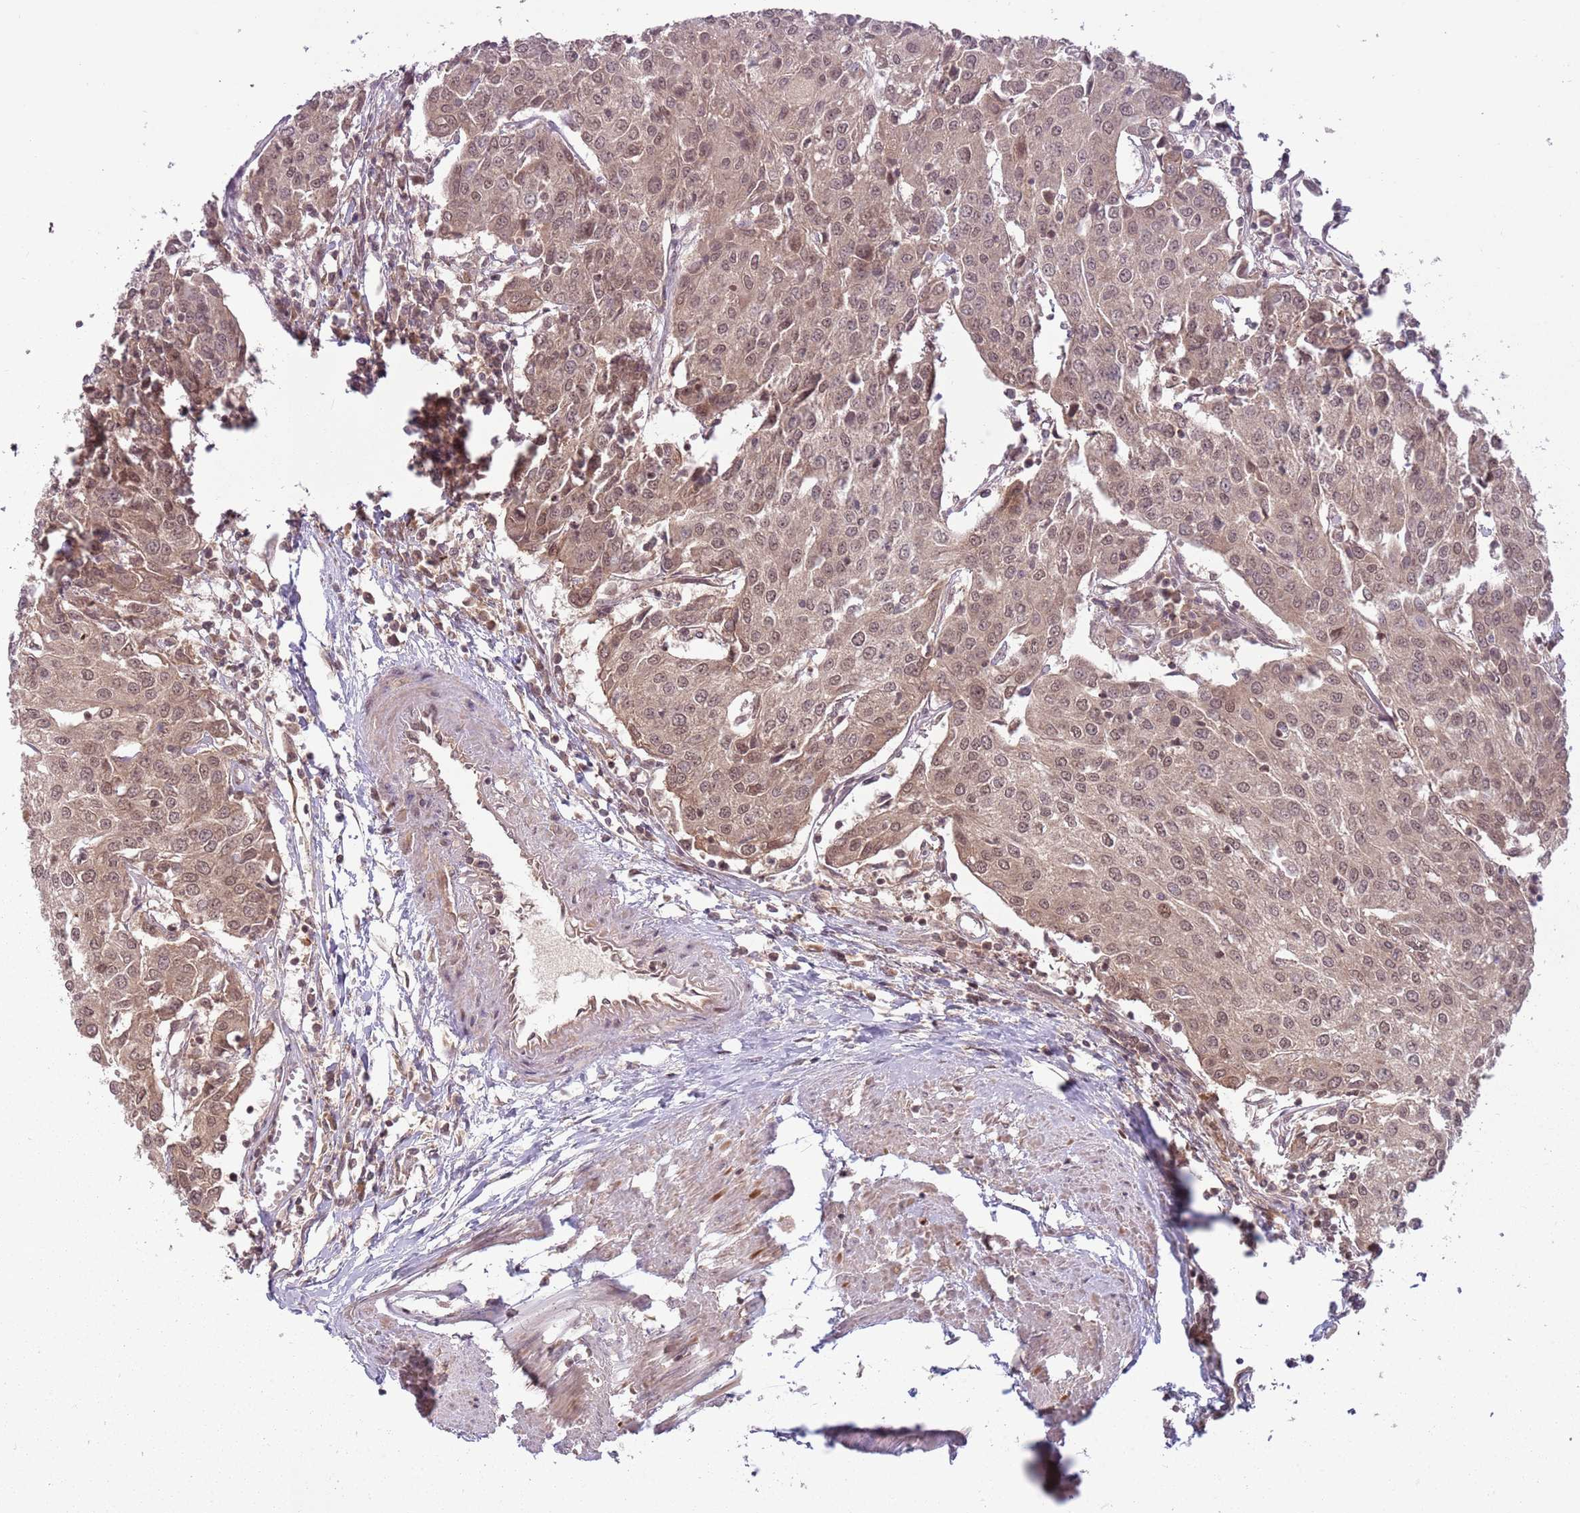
{"staining": {"intensity": "weak", "quantity": ">75%", "location": "nuclear"}, "tissue": "urothelial cancer", "cell_type": "Tumor cells", "image_type": "cancer", "snomed": [{"axis": "morphology", "description": "Urothelial carcinoma, High grade"}, {"axis": "topography", "description": "Urinary bladder"}], "caption": "Protein analysis of urothelial carcinoma (high-grade) tissue demonstrates weak nuclear expression in about >75% of tumor cells. (DAB IHC, brown staining for protein, blue staining for nuclei).", "gene": "ADAMTS3", "patient": {"sex": "female", "age": 85}}